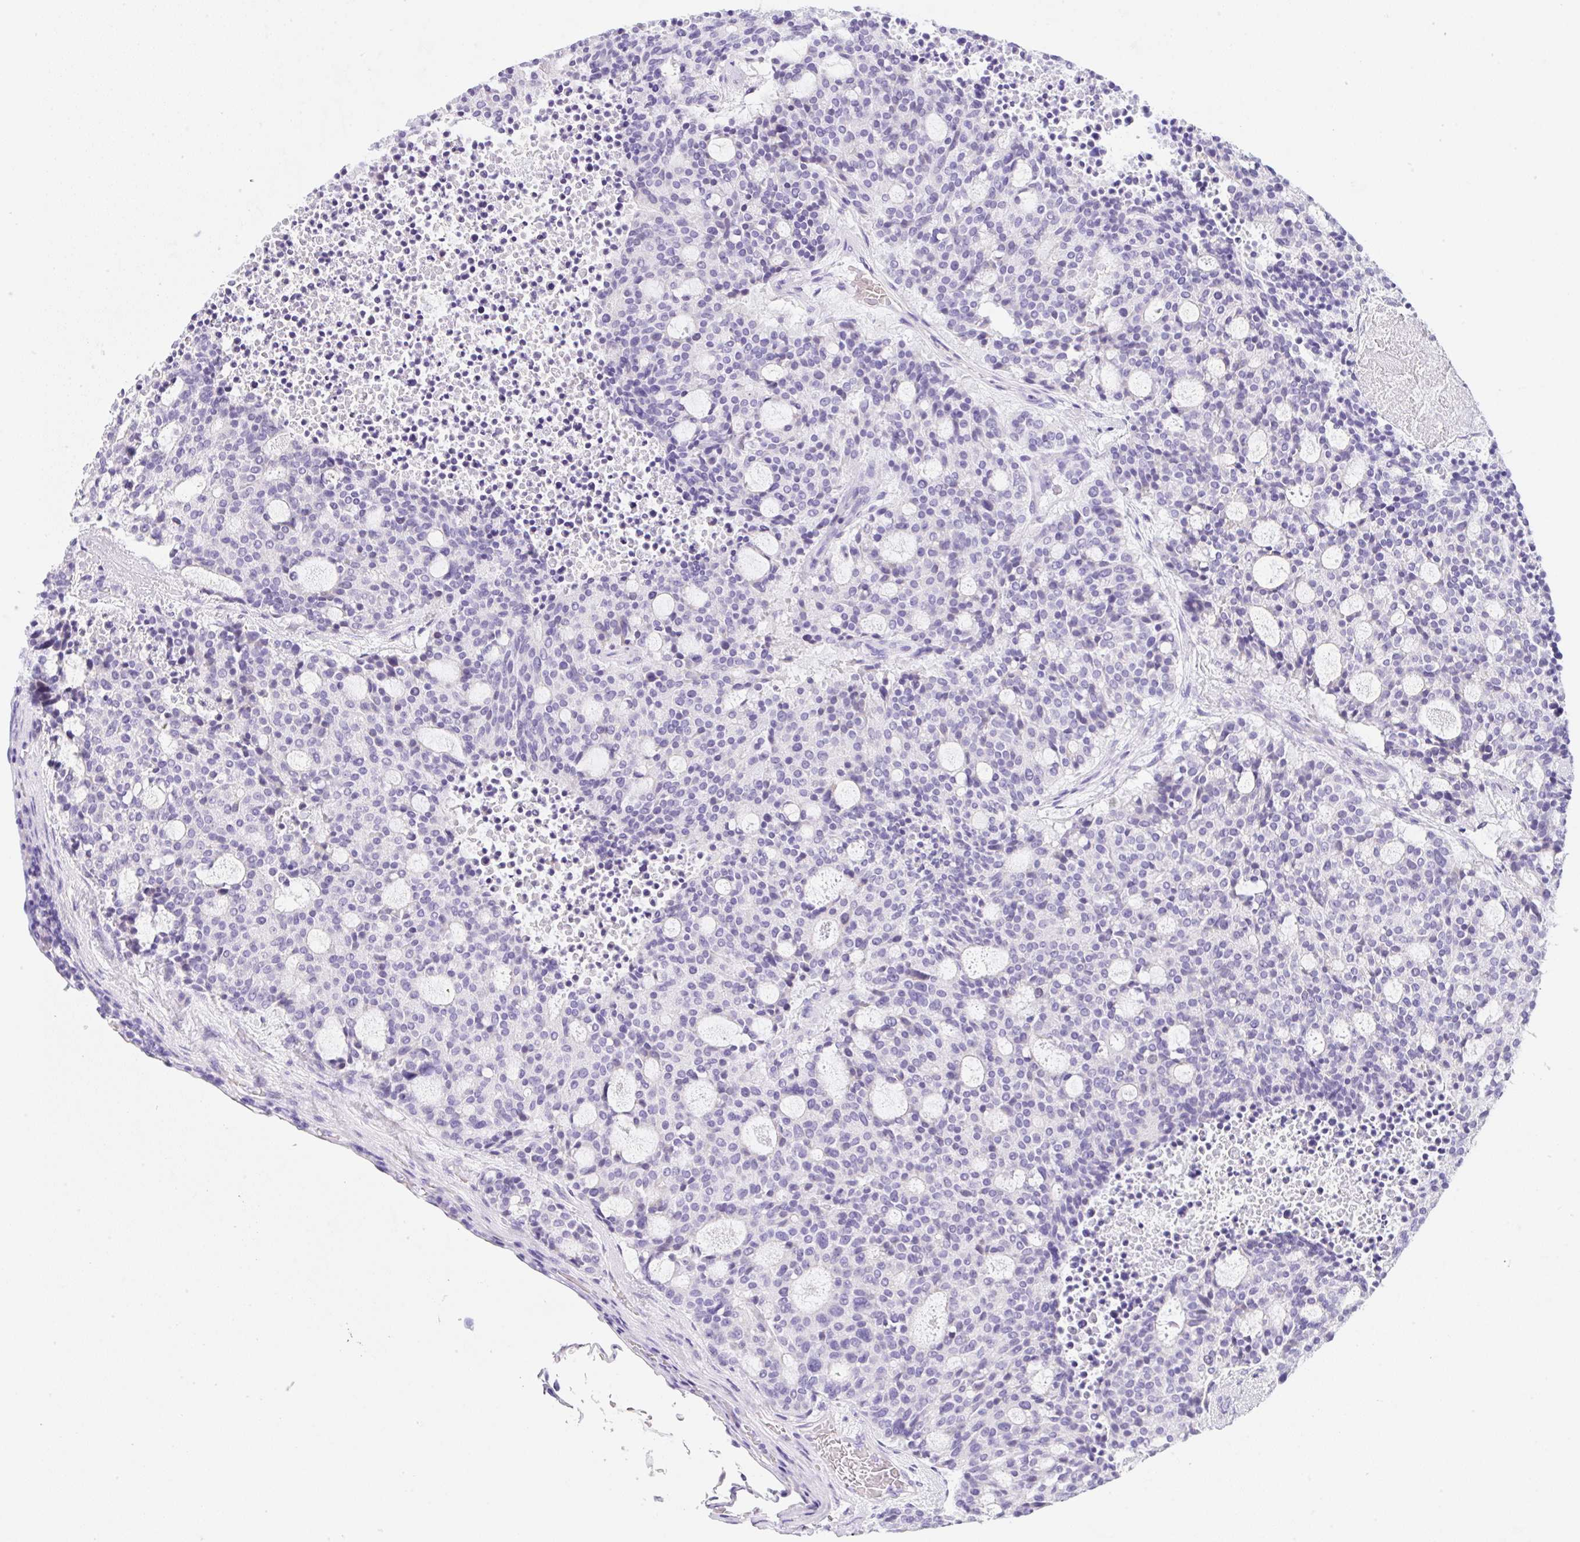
{"staining": {"intensity": "negative", "quantity": "none", "location": "none"}, "tissue": "carcinoid", "cell_type": "Tumor cells", "image_type": "cancer", "snomed": [{"axis": "morphology", "description": "Carcinoid, malignant, NOS"}, {"axis": "topography", "description": "Pancreas"}], "caption": "Immunohistochemistry of carcinoid (malignant) demonstrates no staining in tumor cells. (Stains: DAB IHC with hematoxylin counter stain, Microscopy: brightfield microscopy at high magnification).", "gene": "KLK8", "patient": {"sex": "female", "age": 54}}